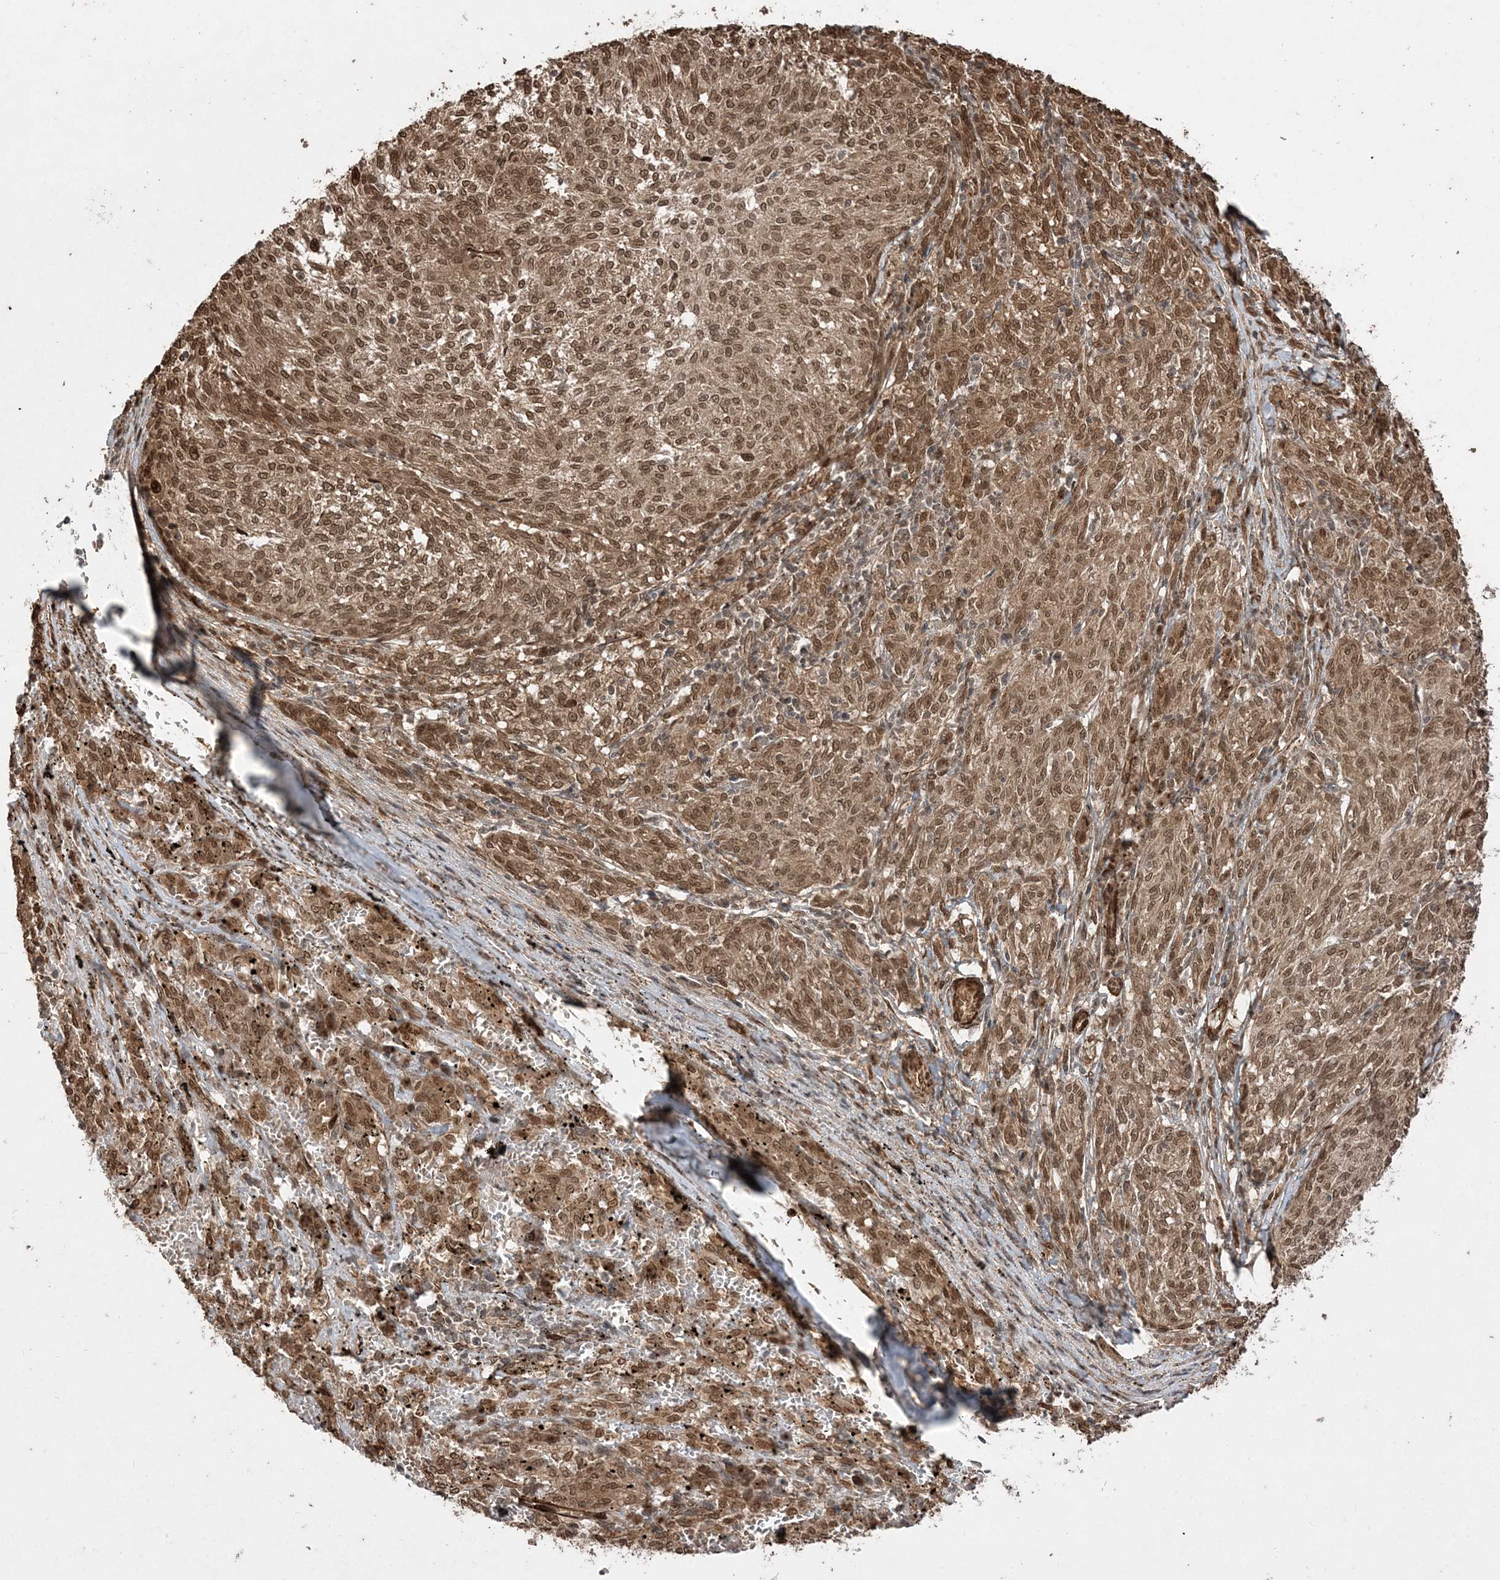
{"staining": {"intensity": "moderate", "quantity": ">75%", "location": "cytoplasmic/membranous,nuclear"}, "tissue": "melanoma", "cell_type": "Tumor cells", "image_type": "cancer", "snomed": [{"axis": "morphology", "description": "Malignant melanoma, NOS"}, {"axis": "topography", "description": "Skin"}], "caption": "The image displays a brown stain indicating the presence of a protein in the cytoplasmic/membranous and nuclear of tumor cells in malignant melanoma.", "gene": "ETAA1", "patient": {"sex": "female", "age": 72}}